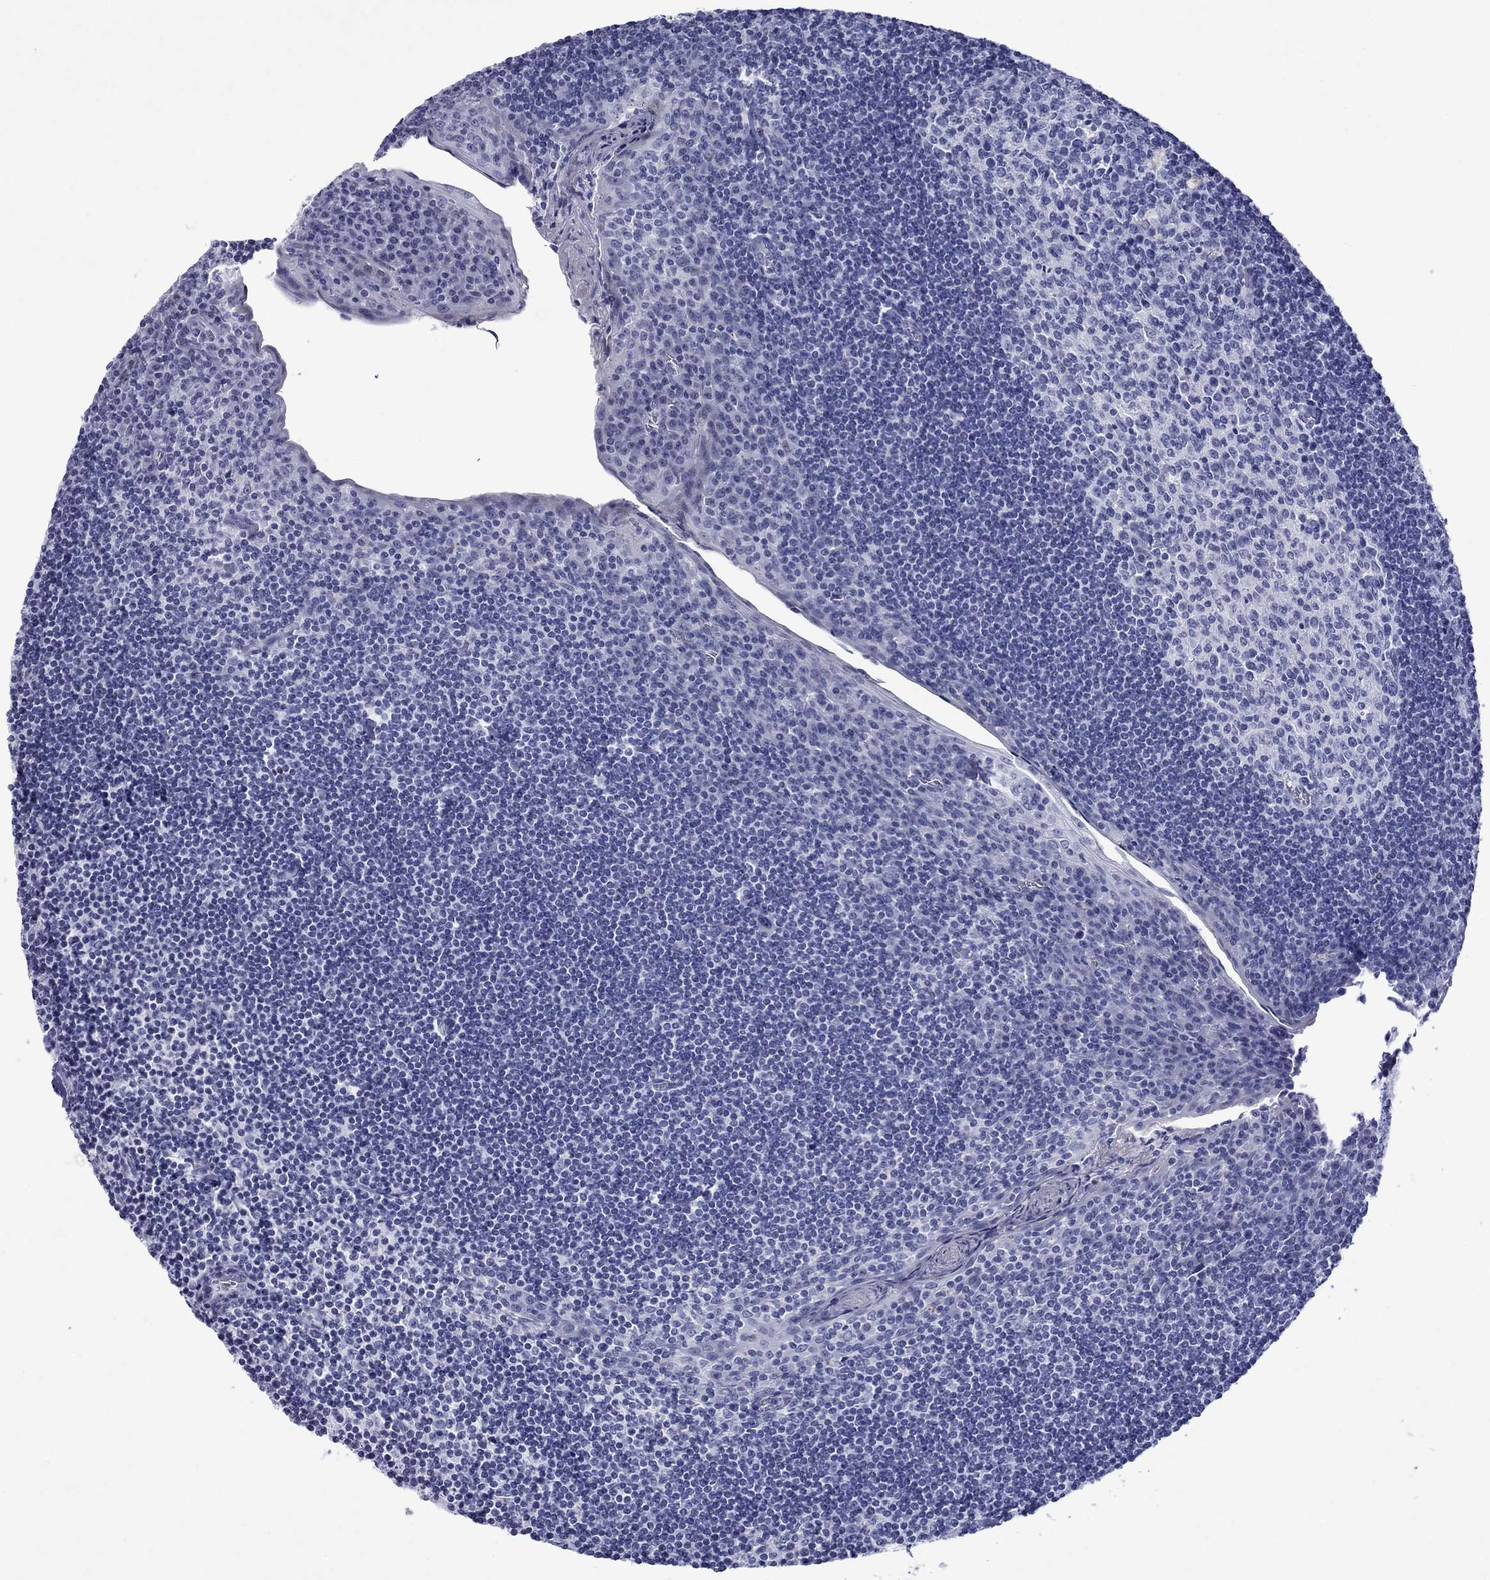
{"staining": {"intensity": "negative", "quantity": "none", "location": "none"}, "tissue": "tonsil", "cell_type": "Germinal center cells", "image_type": "normal", "snomed": [{"axis": "morphology", "description": "Normal tissue, NOS"}, {"axis": "topography", "description": "Tonsil"}], "caption": "Tonsil stained for a protein using immunohistochemistry reveals no positivity germinal center cells.", "gene": "PIWIL1", "patient": {"sex": "female", "age": 12}}